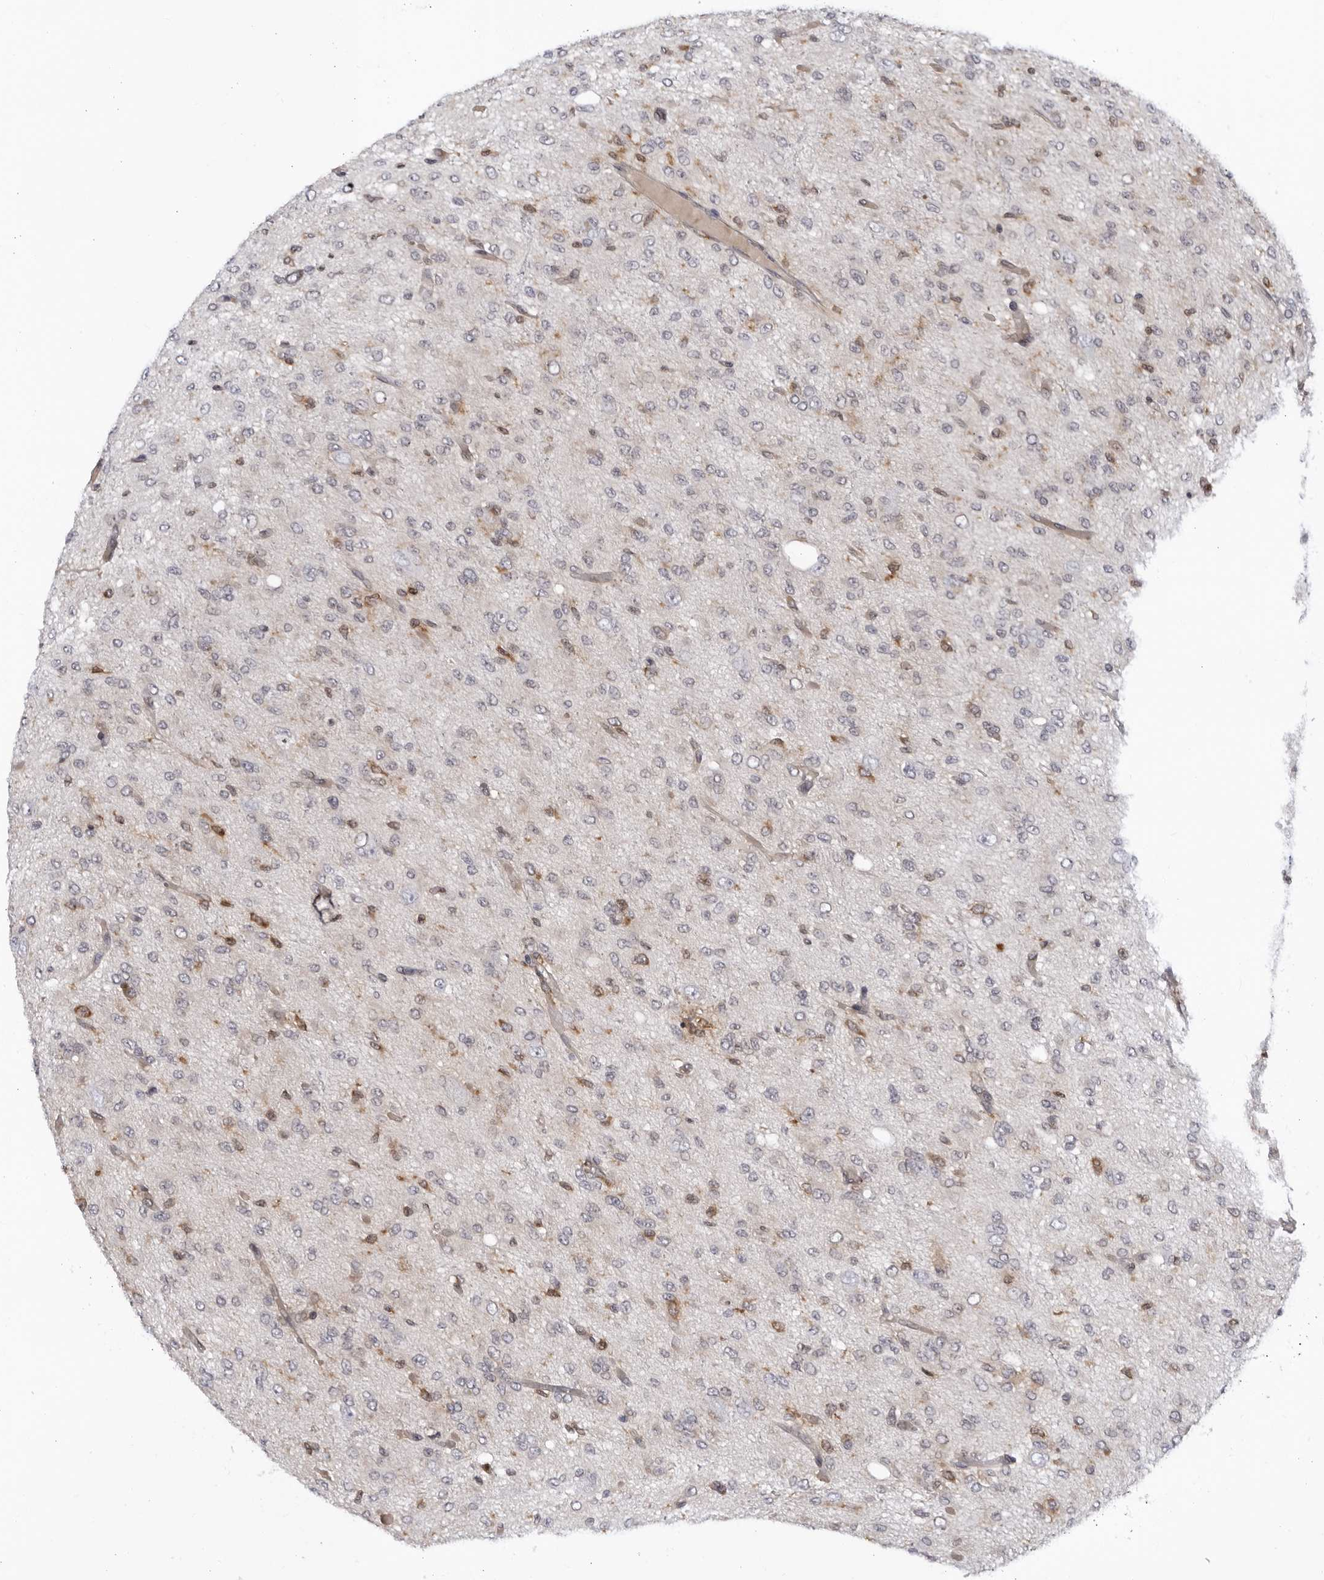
{"staining": {"intensity": "negative", "quantity": "none", "location": "none"}, "tissue": "glioma", "cell_type": "Tumor cells", "image_type": "cancer", "snomed": [{"axis": "morphology", "description": "Glioma, malignant, High grade"}, {"axis": "topography", "description": "Brain"}], "caption": "Tumor cells are negative for protein expression in human glioma. (DAB (3,3'-diaminobenzidine) IHC, high magnification).", "gene": "BMP2K", "patient": {"sex": "female", "age": 59}}